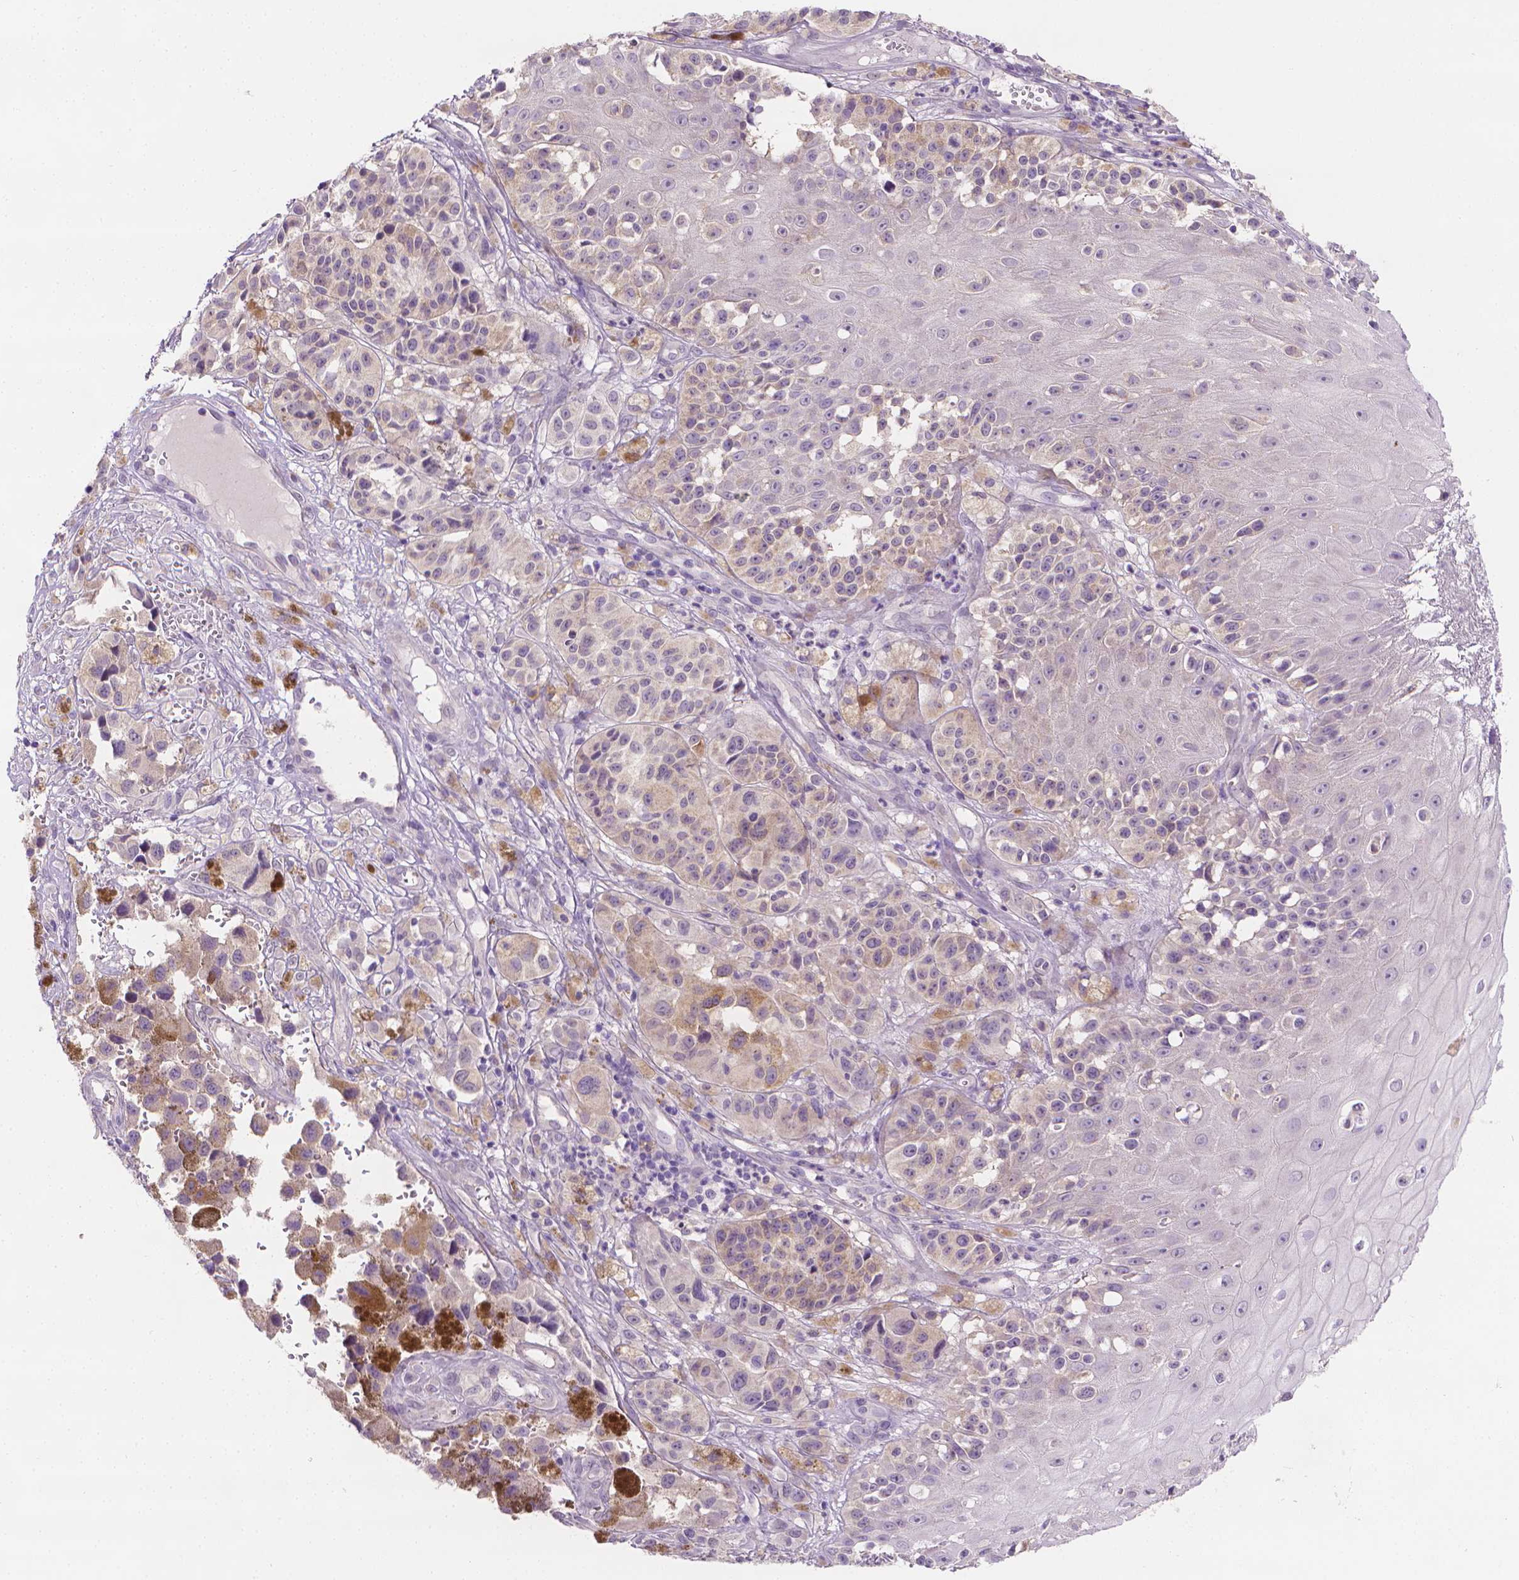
{"staining": {"intensity": "negative", "quantity": "none", "location": "none"}, "tissue": "melanoma", "cell_type": "Tumor cells", "image_type": "cancer", "snomed": [{"axis": "morphology", "description": "Malignant melanoma, NOS"}, {"axis": "topography", "description": "Skin"}], "caption": "Photomicrograph shows no significant protein staining in tumor cells of malignant melanoma.", "gene": "FASN", "patient": {"sex": "female", "age": 58}}